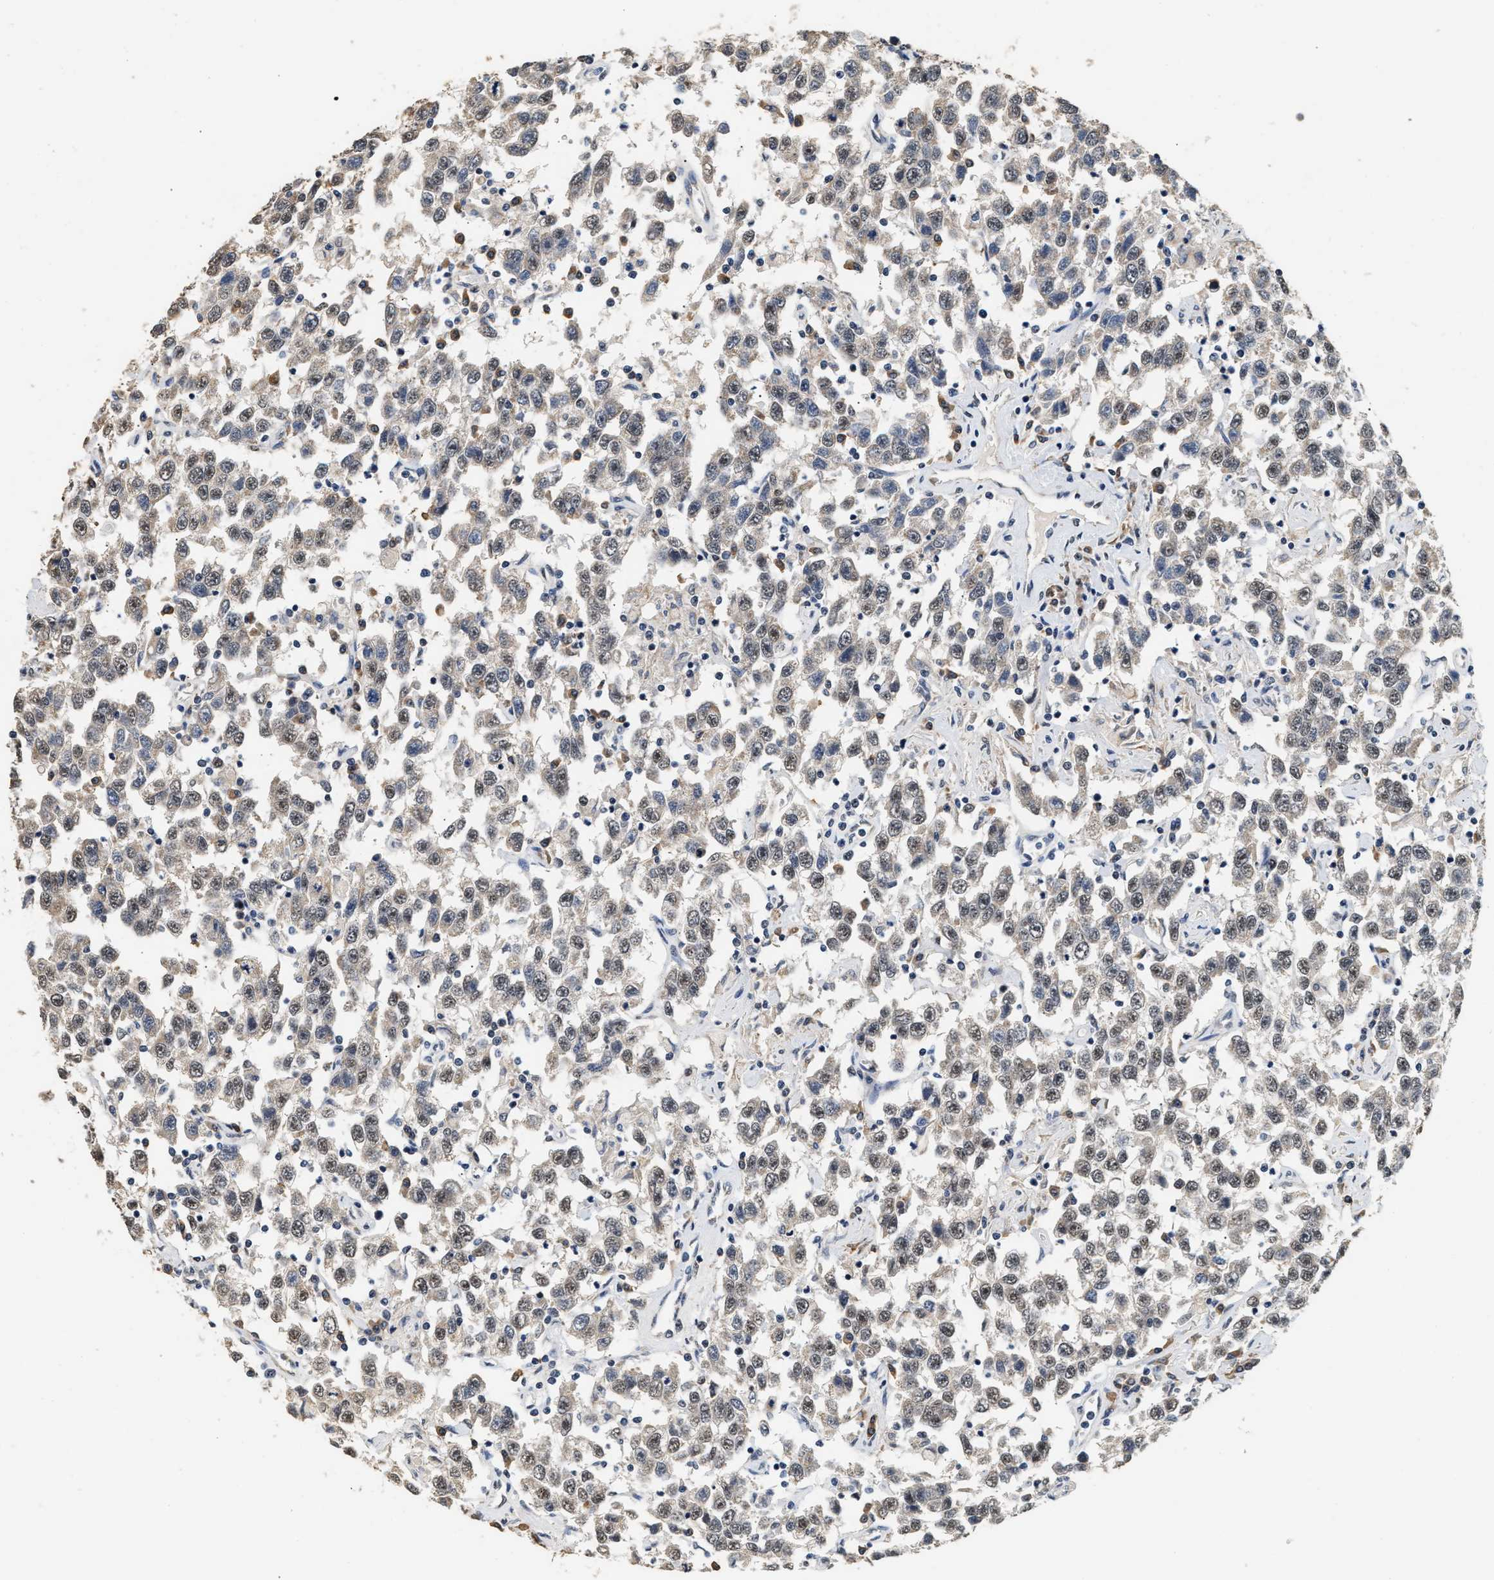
{"staining": {"intensity": "weak", "quantity": "<25%", "location": "nuclear"}, "tissue": "testis cancer", "cell_type": "Tumor cells", "image_type": "cancer", "snomed": [{"axis": "morphology", "description": "Seminoma, NOS"}, {"axis": "topography", "description": "Testis"}], "caption": "The IHC image has no significant expression in tumor cells of testis cancer (seminoma) tissue. (Stains: DAB (3,3'-diaminobenzidine) immunohistochemistry with hematoxylin counter stain, Microscopy: brightfield microscopy at high magnification).", "gene": "THOC1", "patient": {"sex": "male", "age": 41}}